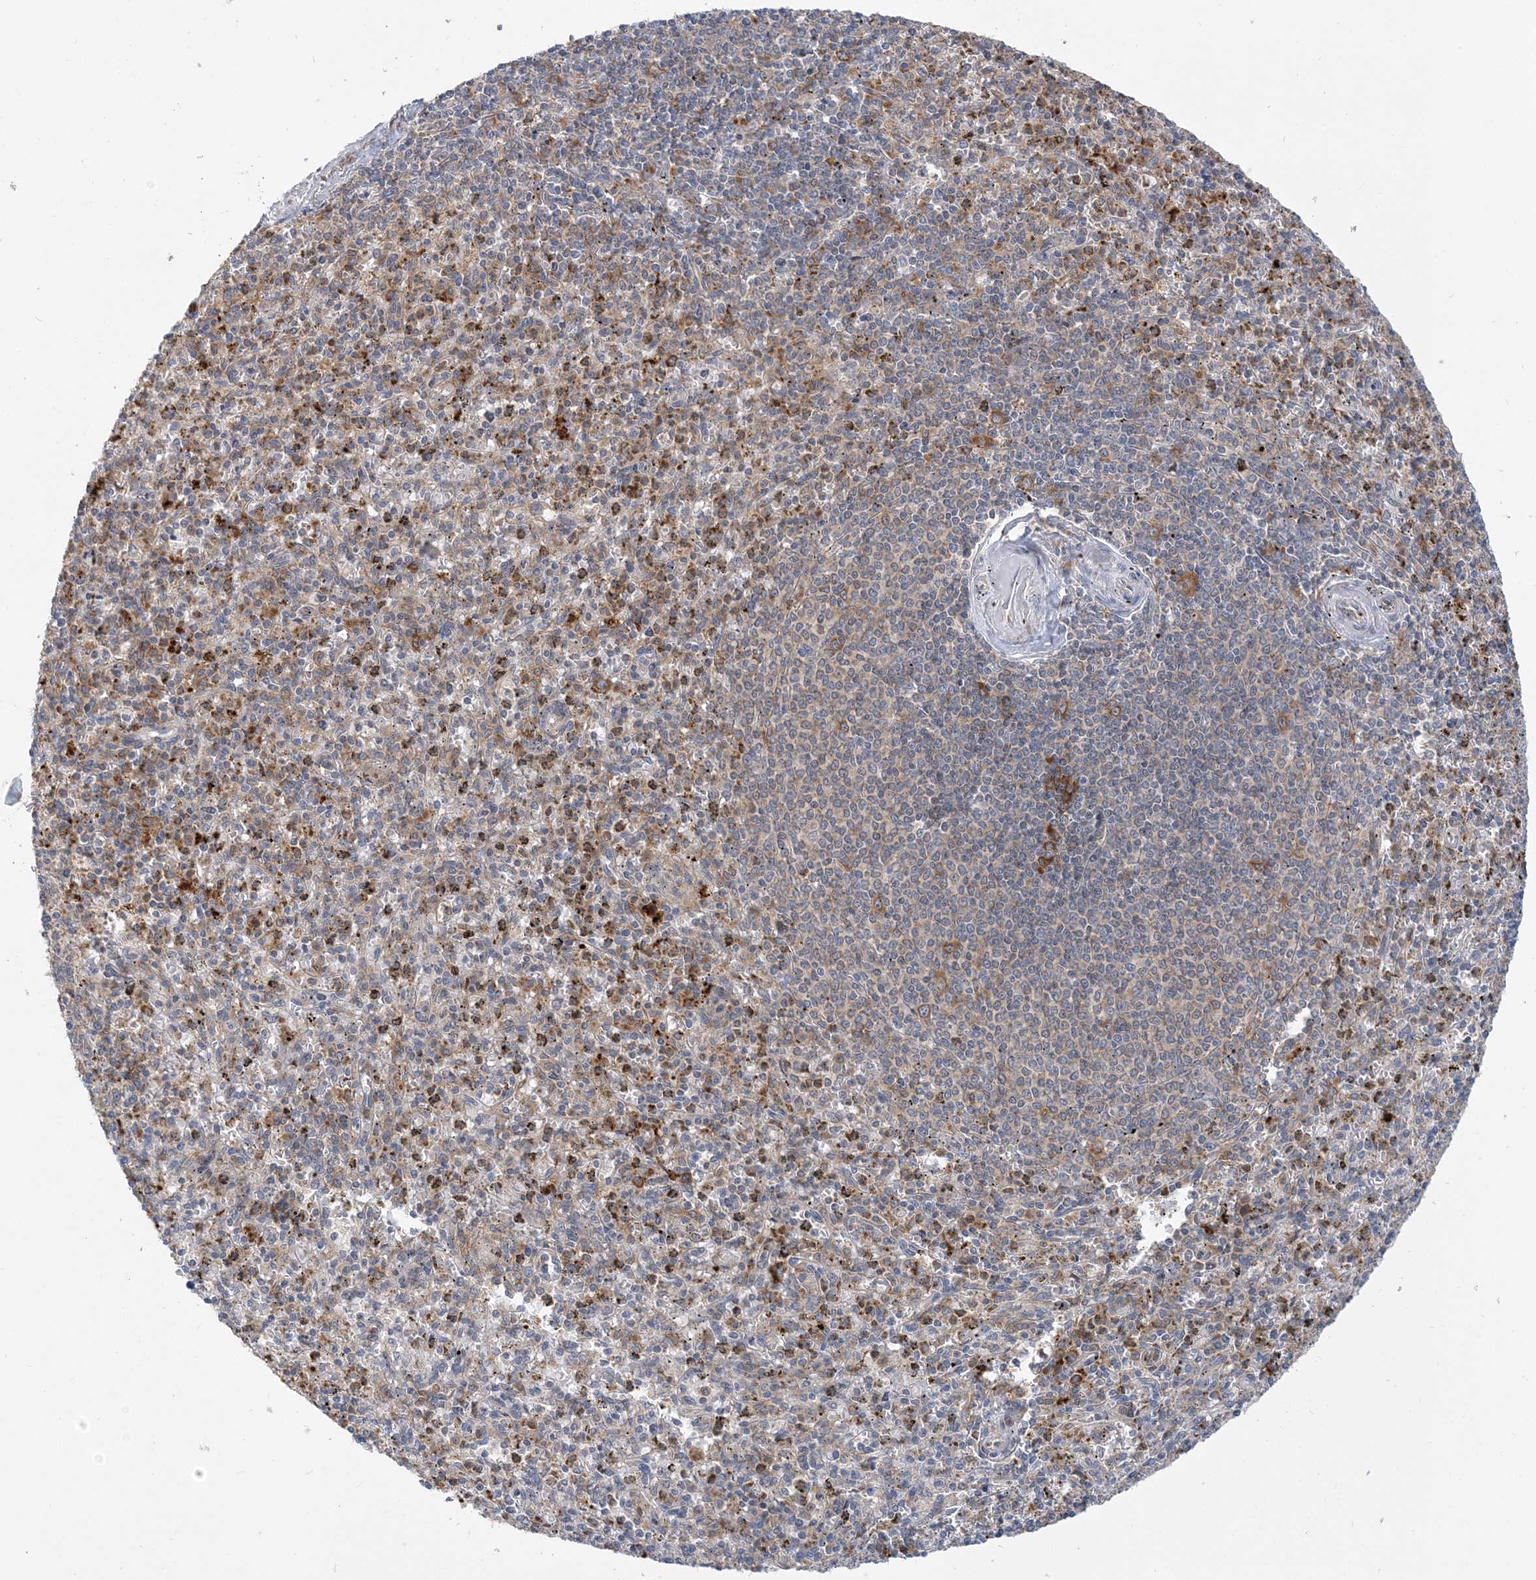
{"staining": {"intensity": "moderate", "quantity": "25%-75%", "location": "cytoplasmic/membranous"}, "tissue": "spleen", "cell_type": "Cells in red pulp", "image_type": "normal", "snomed": [{"axis": "morphology", "description": "Normal tissue, NOS"}, {"axis": "topography", "description": "Spleen"}], "caption": "Immunohistochemical staining of normal spleen displays moderate cytoplasmic/membranous protein positivity in approximately 25%-75% of cells in red pulp.", "gene": "LARP4B", "patient": {"sex": "male", "age": 72}}